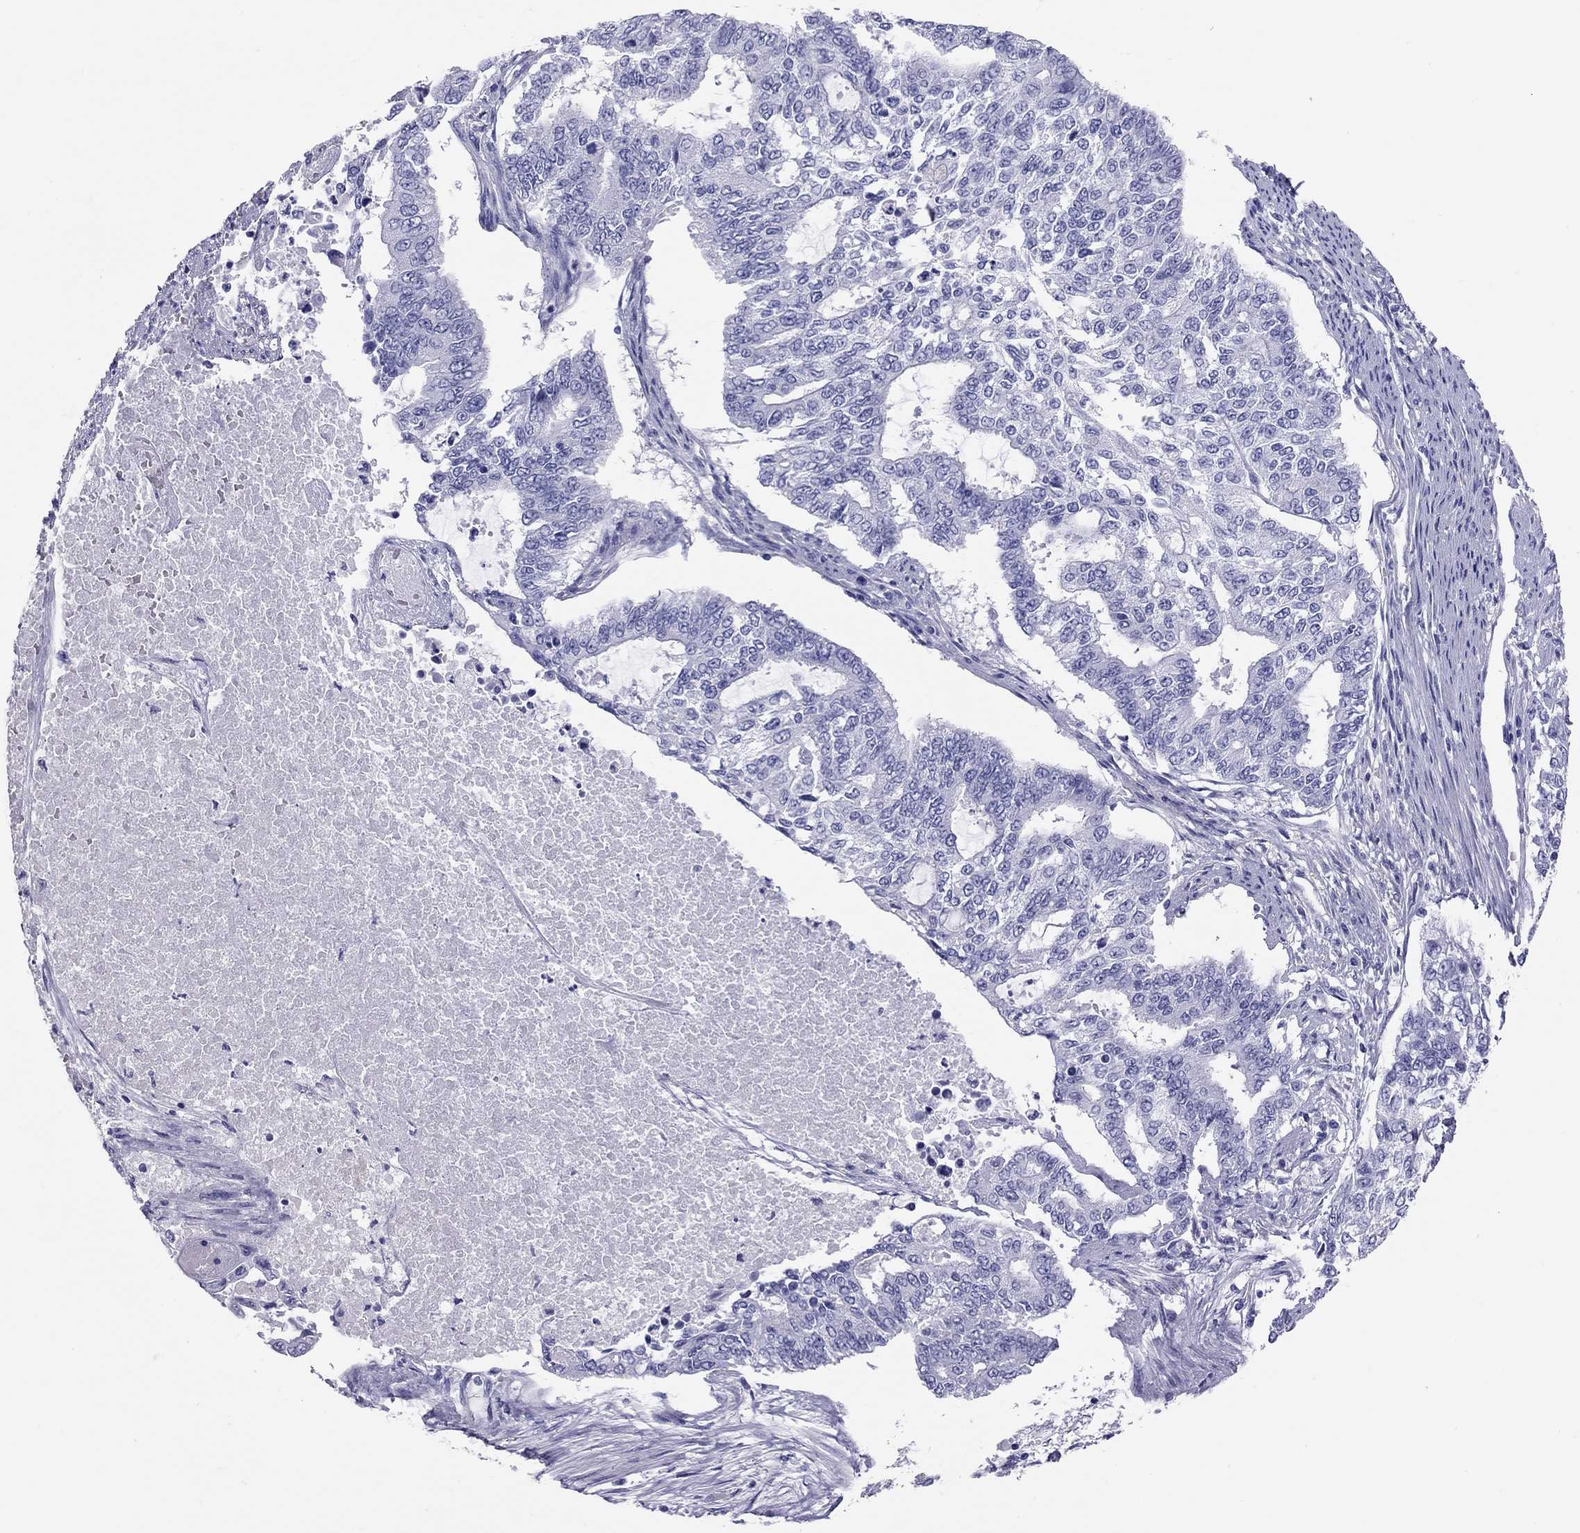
{"staining": {"intensity": "negative", "quantity": "none", "location": "none"}, "tissue": "endometrial cancer", "cell_type": "Tumor cells", "image_type": "cancer", "snomed": [{"axis": "morphology", "description": "Adenocarcinoma, NOS"}, {"axis": "topography", "description": "Uterus"}], "caption": "This histopathology image is of endometrial cancer stained with IHC to label a protein in brown with the nuclei are counter-stained blue. There is no staining in tumor cells.", "gene": "PSMB11", "patient": {"sex": "female", "age": 59}}